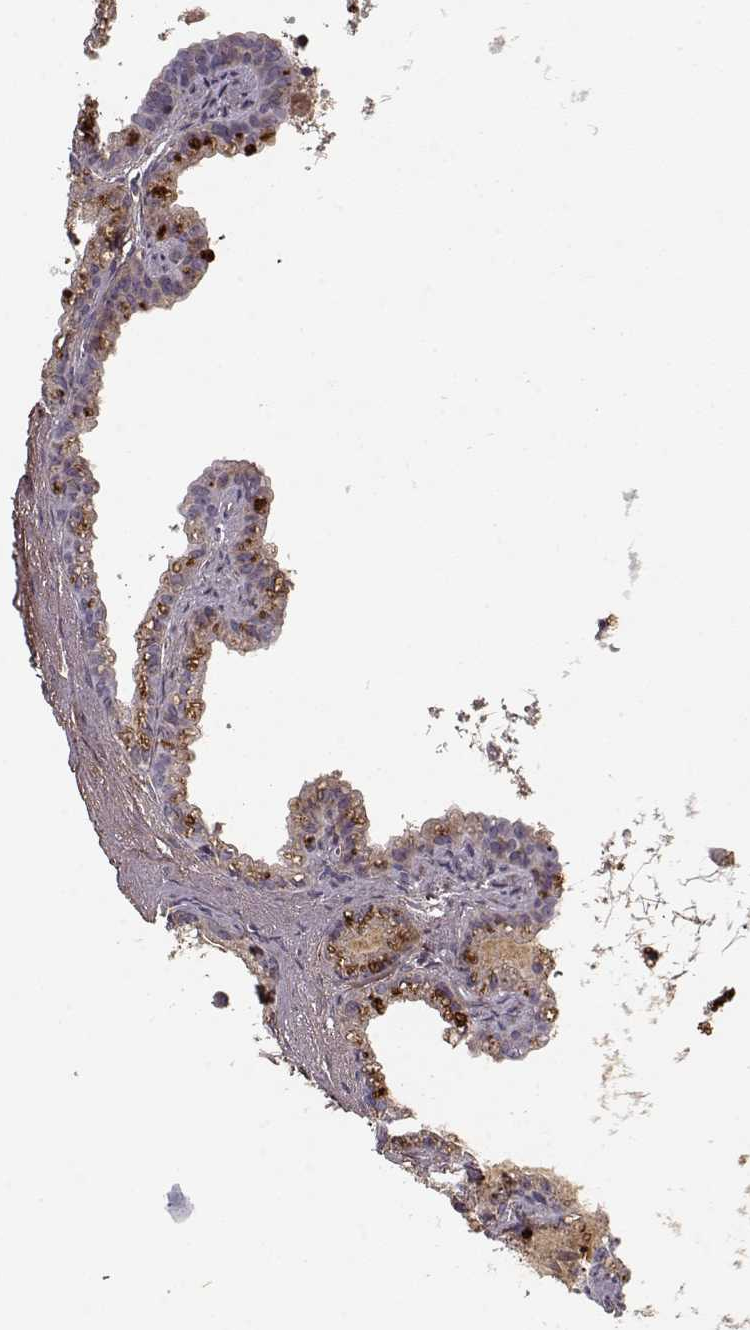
{"staining": {"intensity": "negative", "quantity": "none", "location": "none"}, "tissue": "seminal vesicle", "cell_type": "Glandular cells", "image_type": "normal", "snomed": [{"axis": "morphology", "description": "Normal tissue, NOS"}, {"axis": "morphology", "description": "Urothelial carcinoma, NOS"}, {"axis": "topography", "description": "Urinary bladder"}, {"axis": "topography", "description": "Seminal veicle"}], "caption": "Glandular cells are negative for brown protein staining in benign seminal vesicle.", "gene": "LUM", "patient": {"sex": "male", "age": 76}}